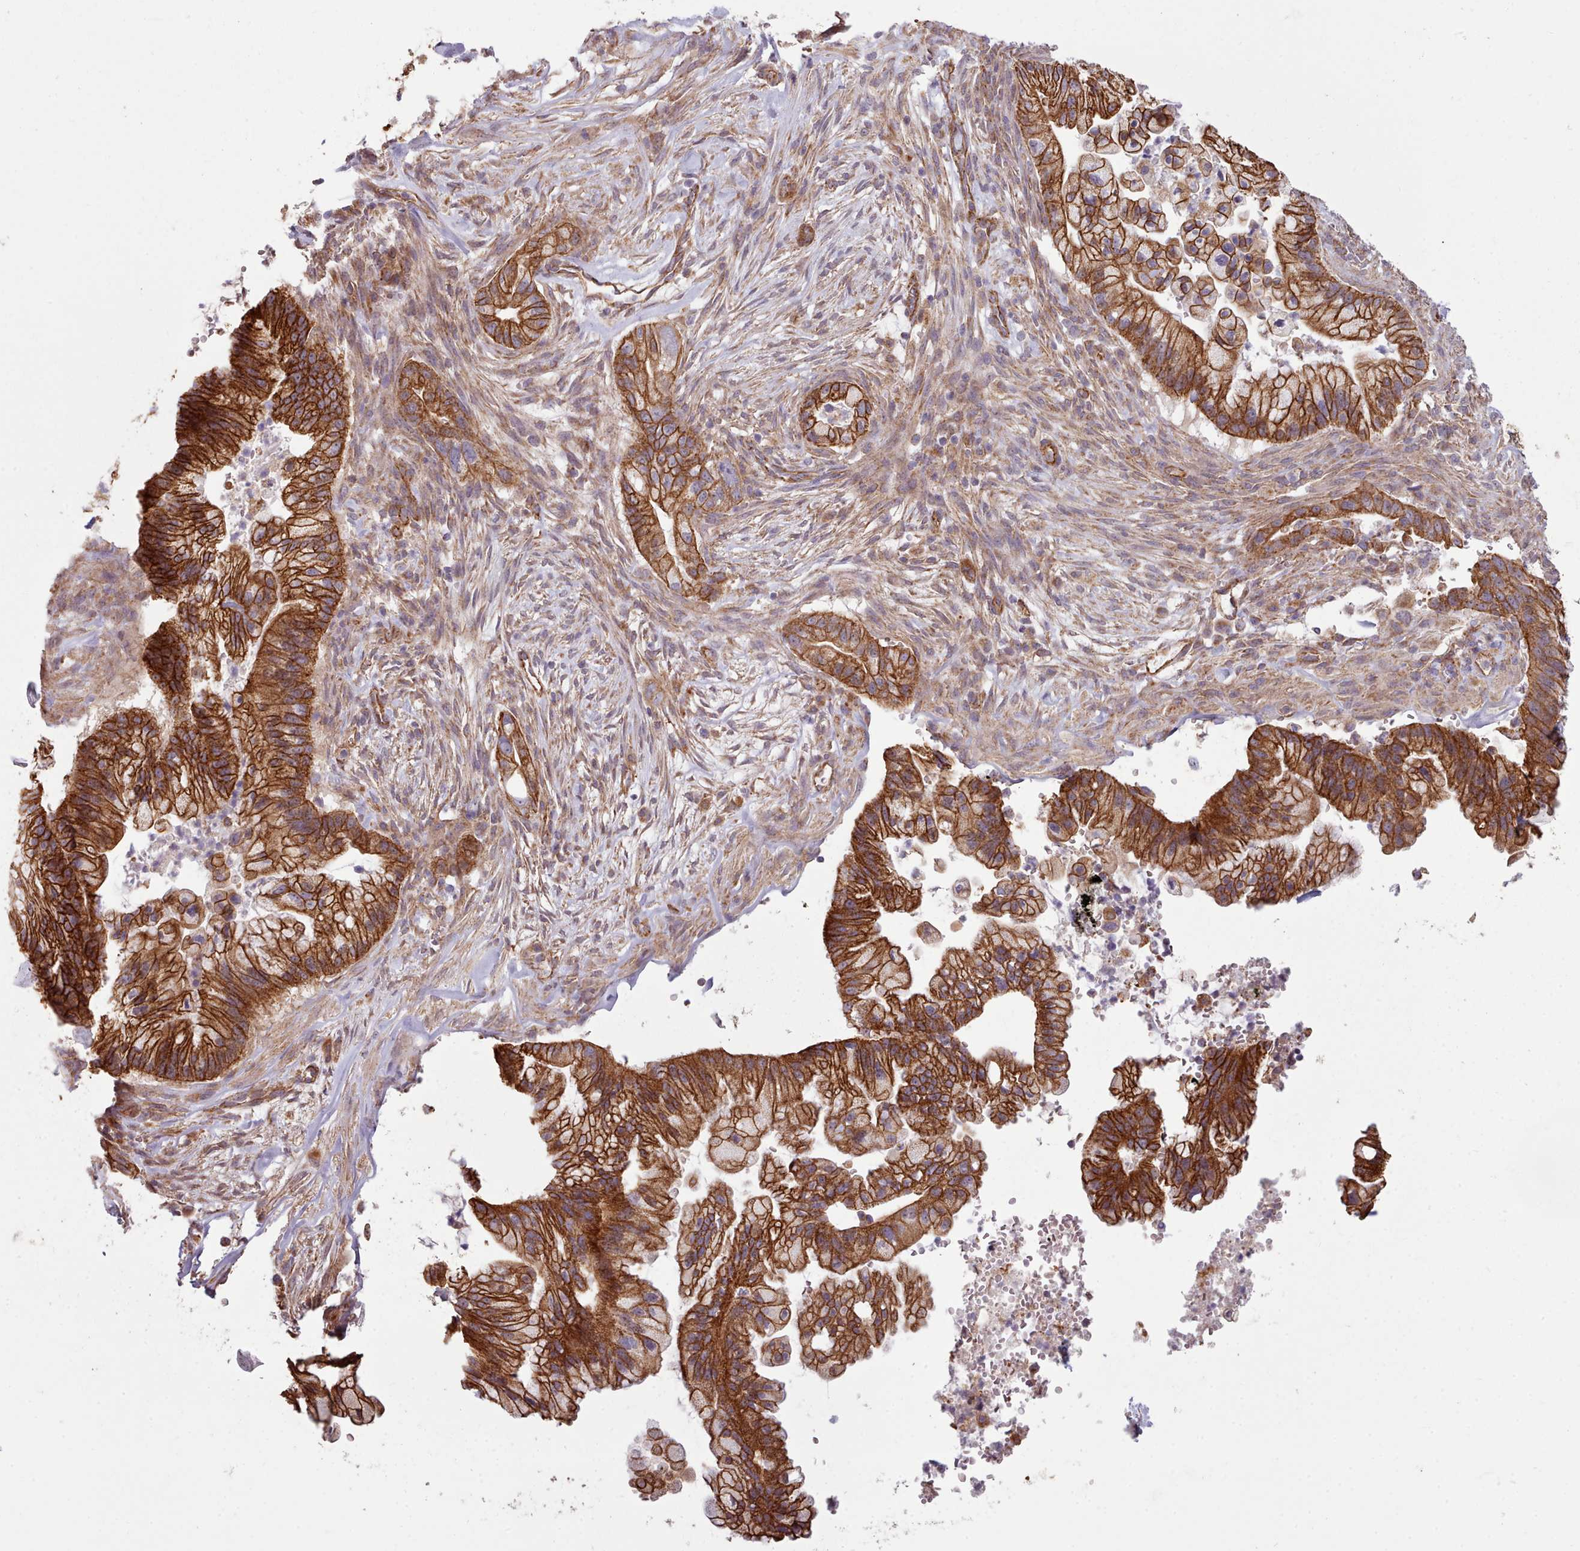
{"staining": {"intensity": "strong", "quantity": ">75%", "location": "cytoplasmic/membranous"}, "tissue": "pancreatic cancer", "cell_type": "Tumor cells", "image_type": "cancer", "snomed": [{"axis": "morphology", "description": "Adenocarcinoma, NOS"}, {"axis": "topography", "description": "Pancreas"}], "caption": "Immunohistochemical staining of pancreatic cancer displays strong cytoplasmic/membranous protein expression in about >75% of tumor cells. Nuclei are stained in blue.", "gene": "MRPL46", "patient": {"sex": "male", "age": 44}}